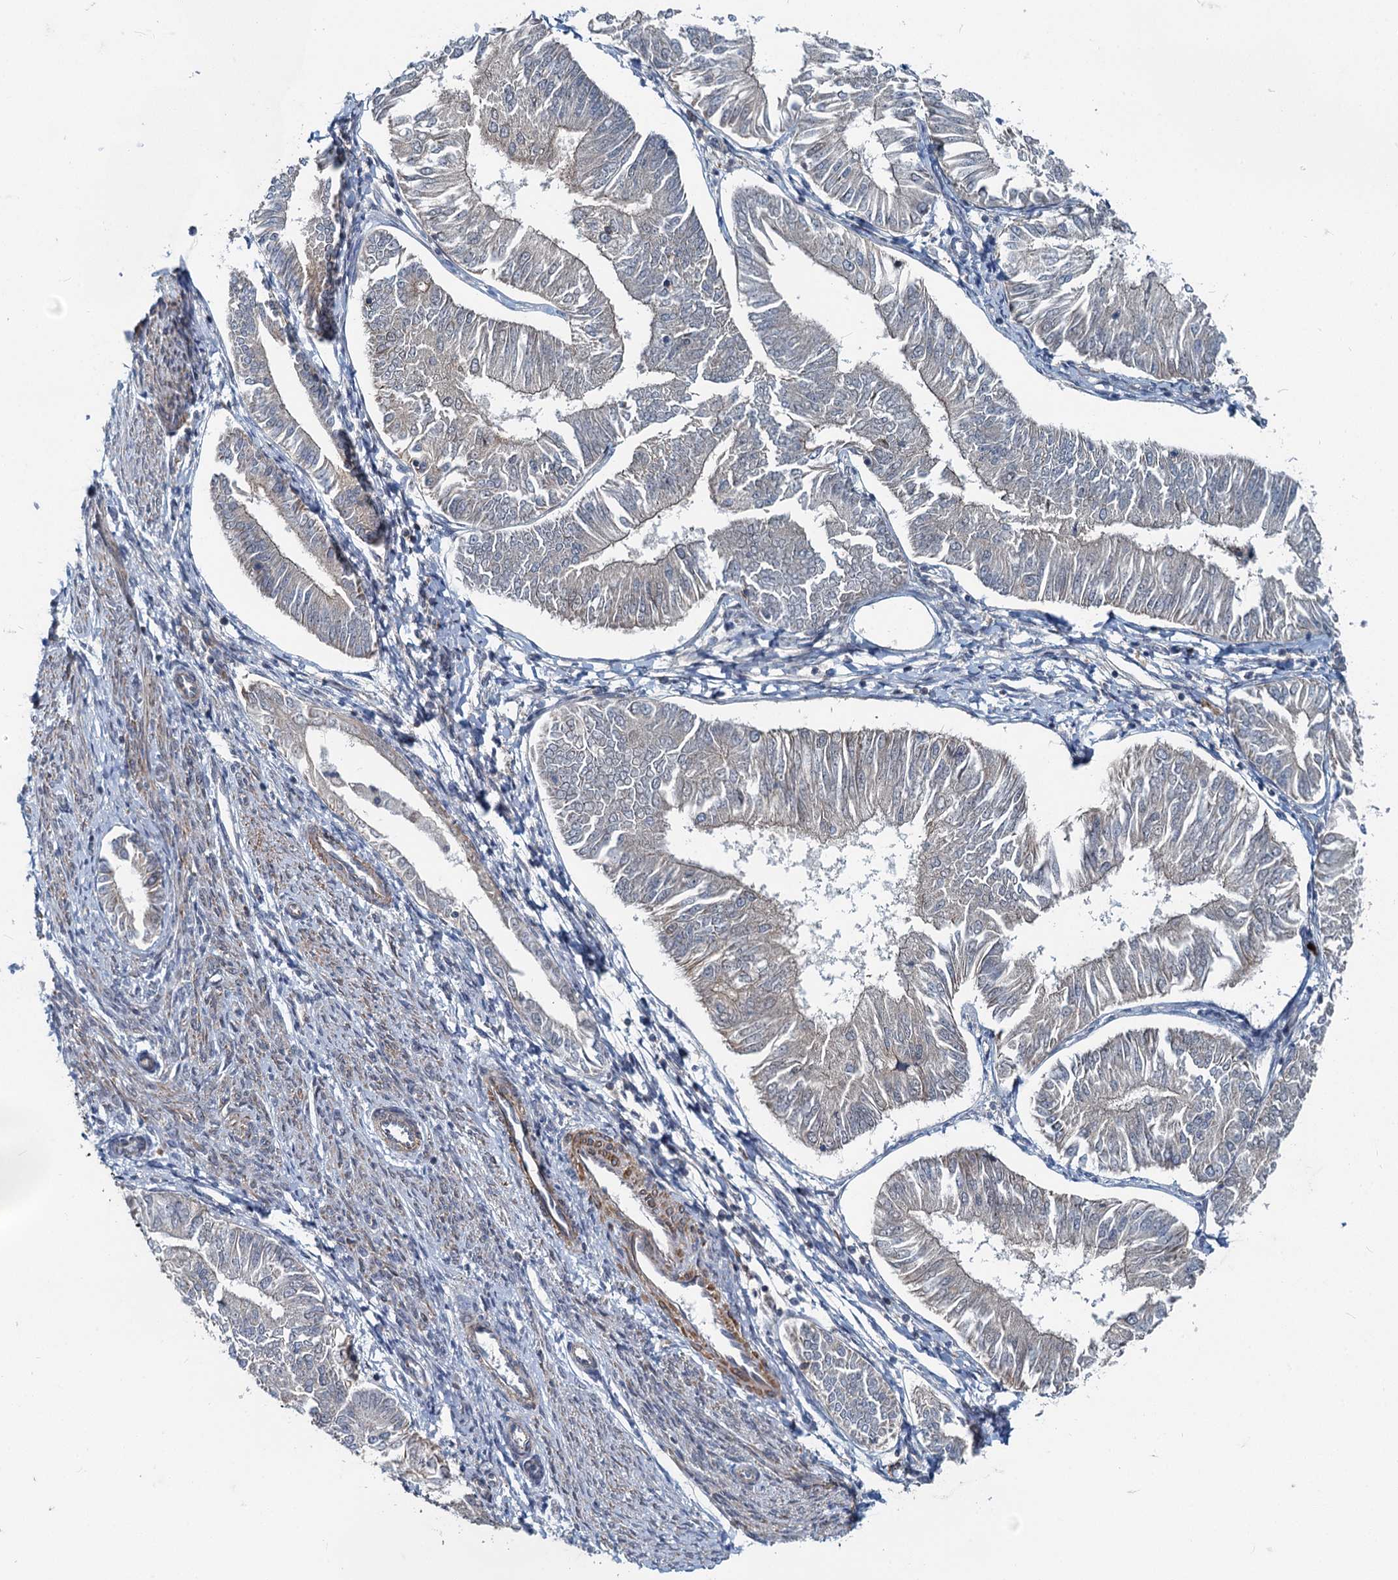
{"staining": {"intensity": "negative", "quantity": "none", "location": "none"}, "tissue": "endometrial cancer", "cell_type": "Tumor cells", "image_type": "cancer", "snomed": [{"axis": "morphology", "description": "Adenocarcinoma, NOS"}, {"axis": "topography", "description": "Endometrium"}], "caption": "This is an IHC image of human endometrial cancer (adenocarcinoma). There is no positivity in tumor cells.", "gene": "ADCY2", "patient": {"sex": "female", "age": 58}}